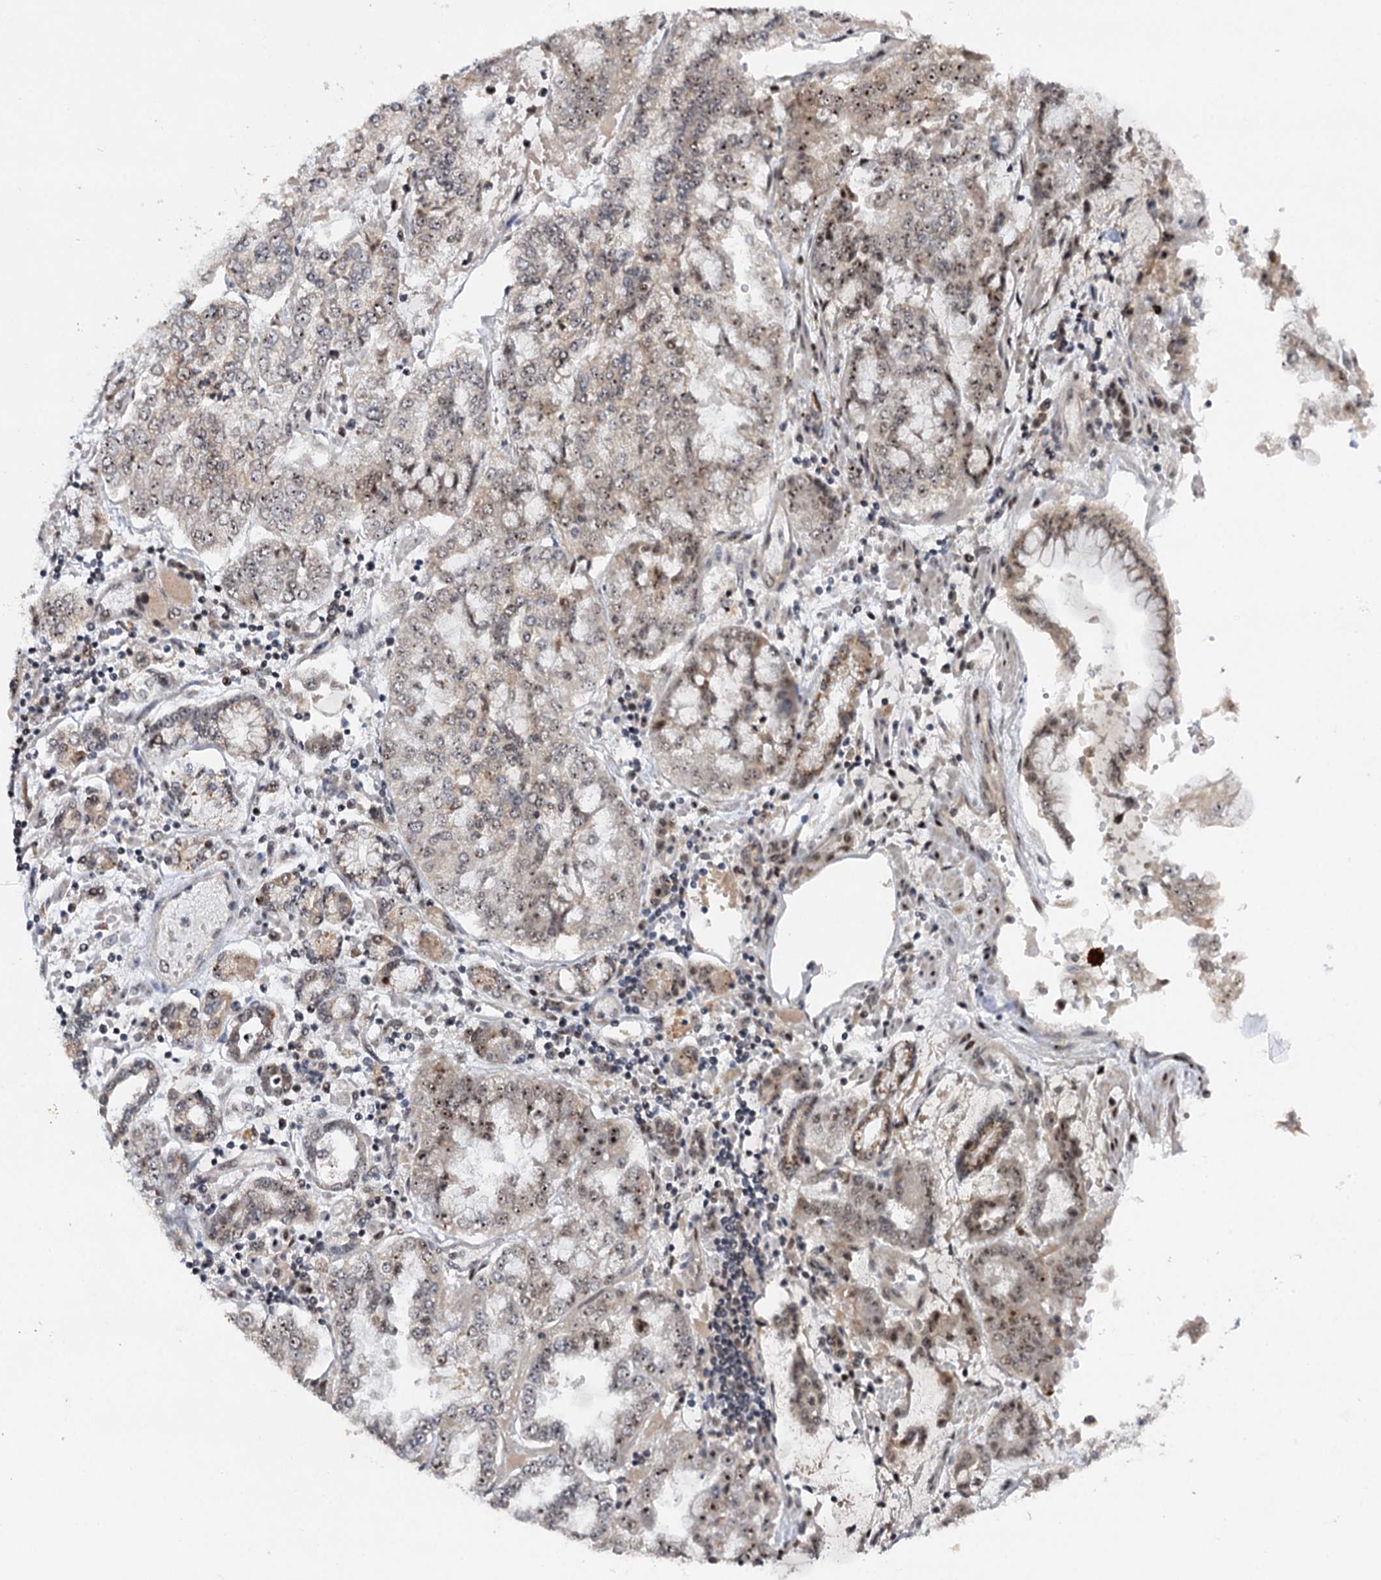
{"staining": {"intensity": "moderate", "quantity": "25%-75%", "location": "nuclear"}, "tissue": "stomach cancer", "cell_type": "Tumor cells", "image_type": "cancer", "snomed": [{"axis": "morphology", "description": "Adenocarcinoma, NOS"}, {"axis": "topography", "description": "Stomach"}], "caption": "Human stomach adenocarcinoma stained for a protein (brown) shows moderate nuclear positive expression in approximately 25%-75% of tumor cells.", "gene": "BUD13", "patient": {"sex": "male", "age": 76}}